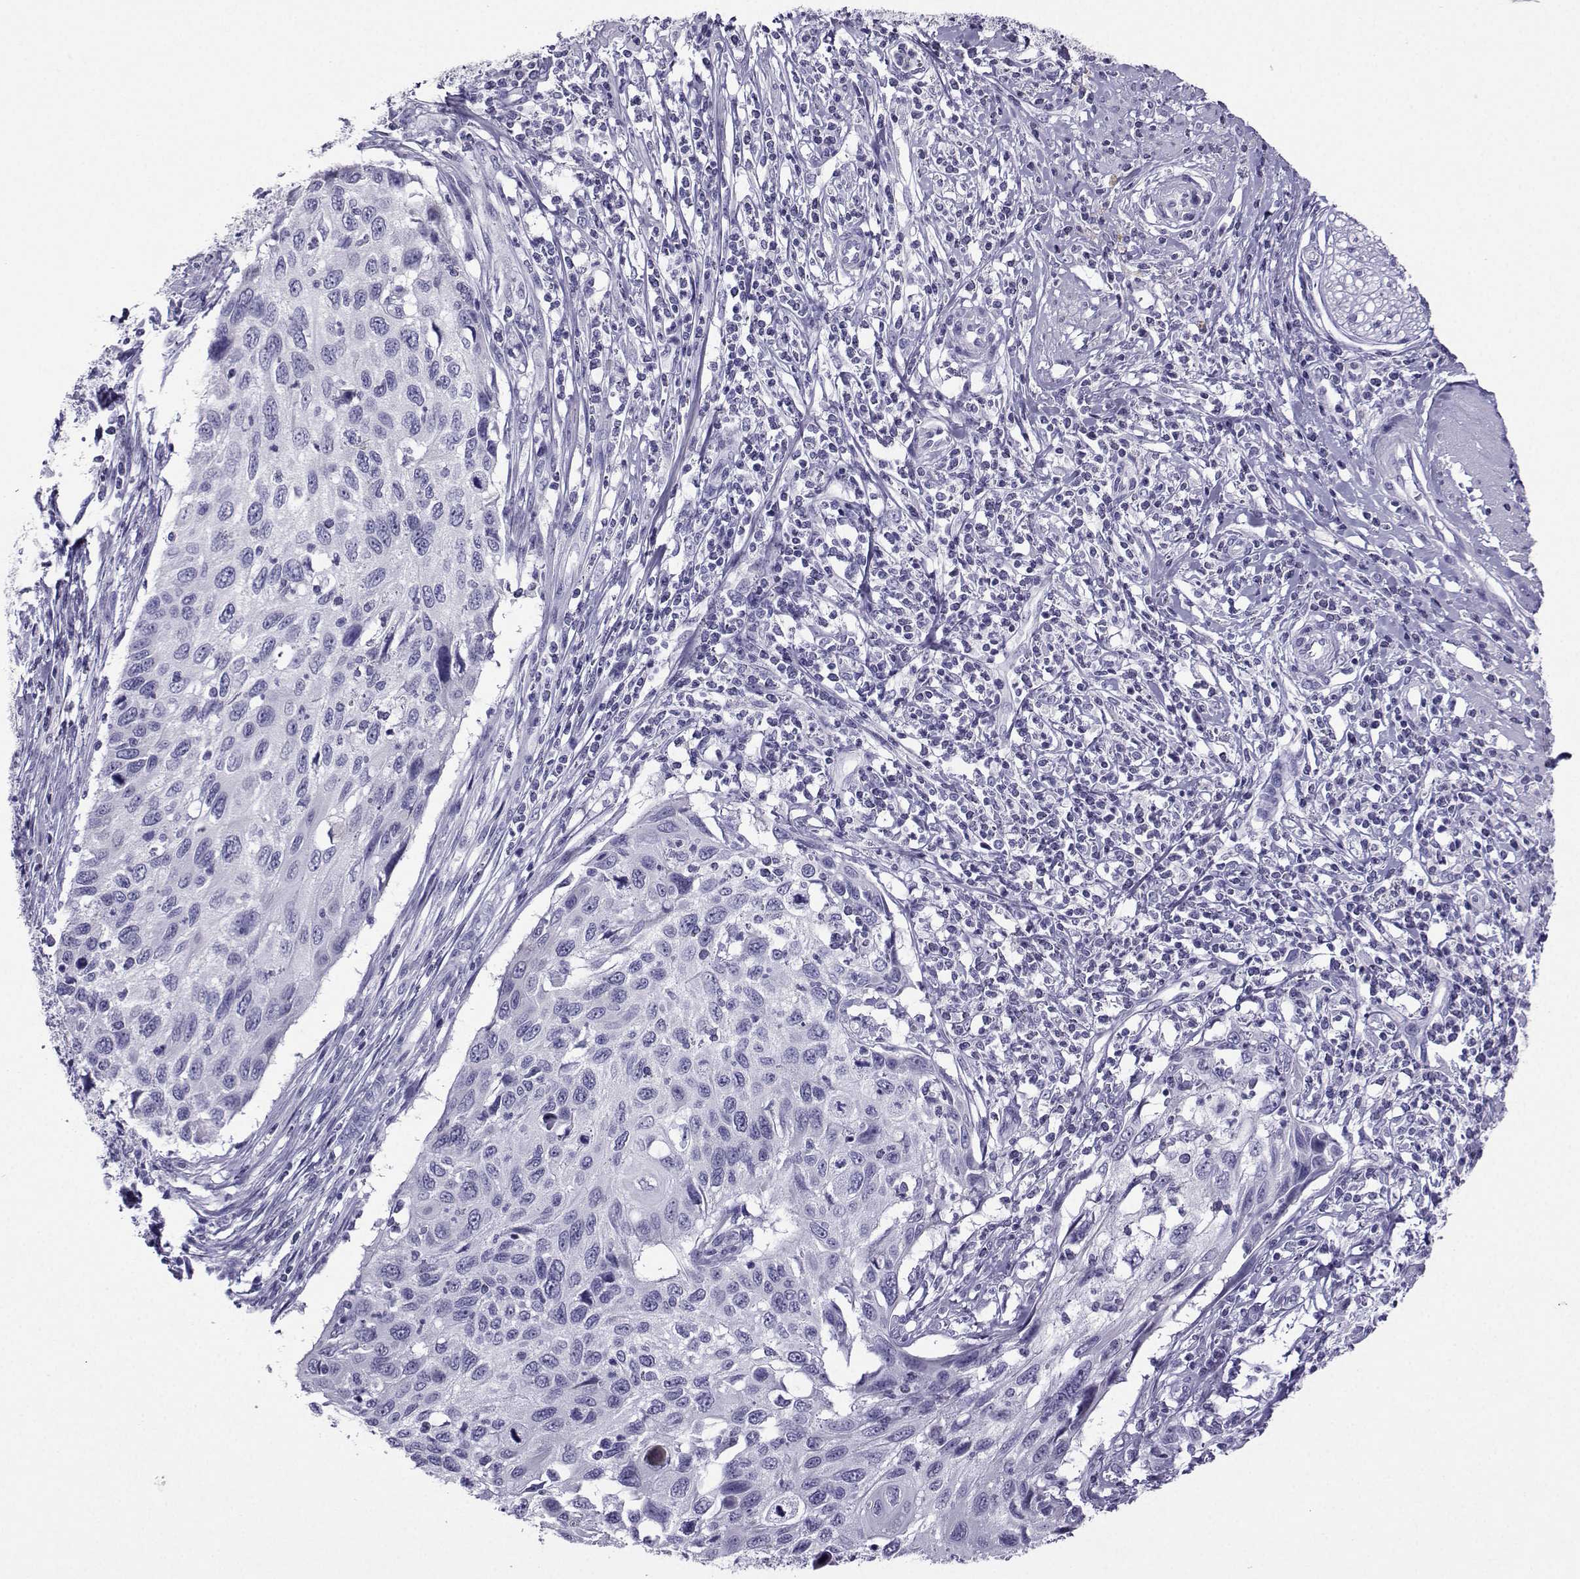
{"staining": {"intensity": "negative", "quantity": "none", "location": "none"}, "tissue": "cervical cancer", "cell_type": "Tumor cells", "image_type": "cancer", "snomed": [{"axis": "morphology", "description": "Squamous cell carcinoma, NOS"}, {"axis": "topography", "description": "Cervix"}], "caption": "A micrograph of human cervical squamous cell carcinoma is negative for staining in tumor cells.", "gene": "CRYBB1", "patient": {"sex": "female", "age": 70}}